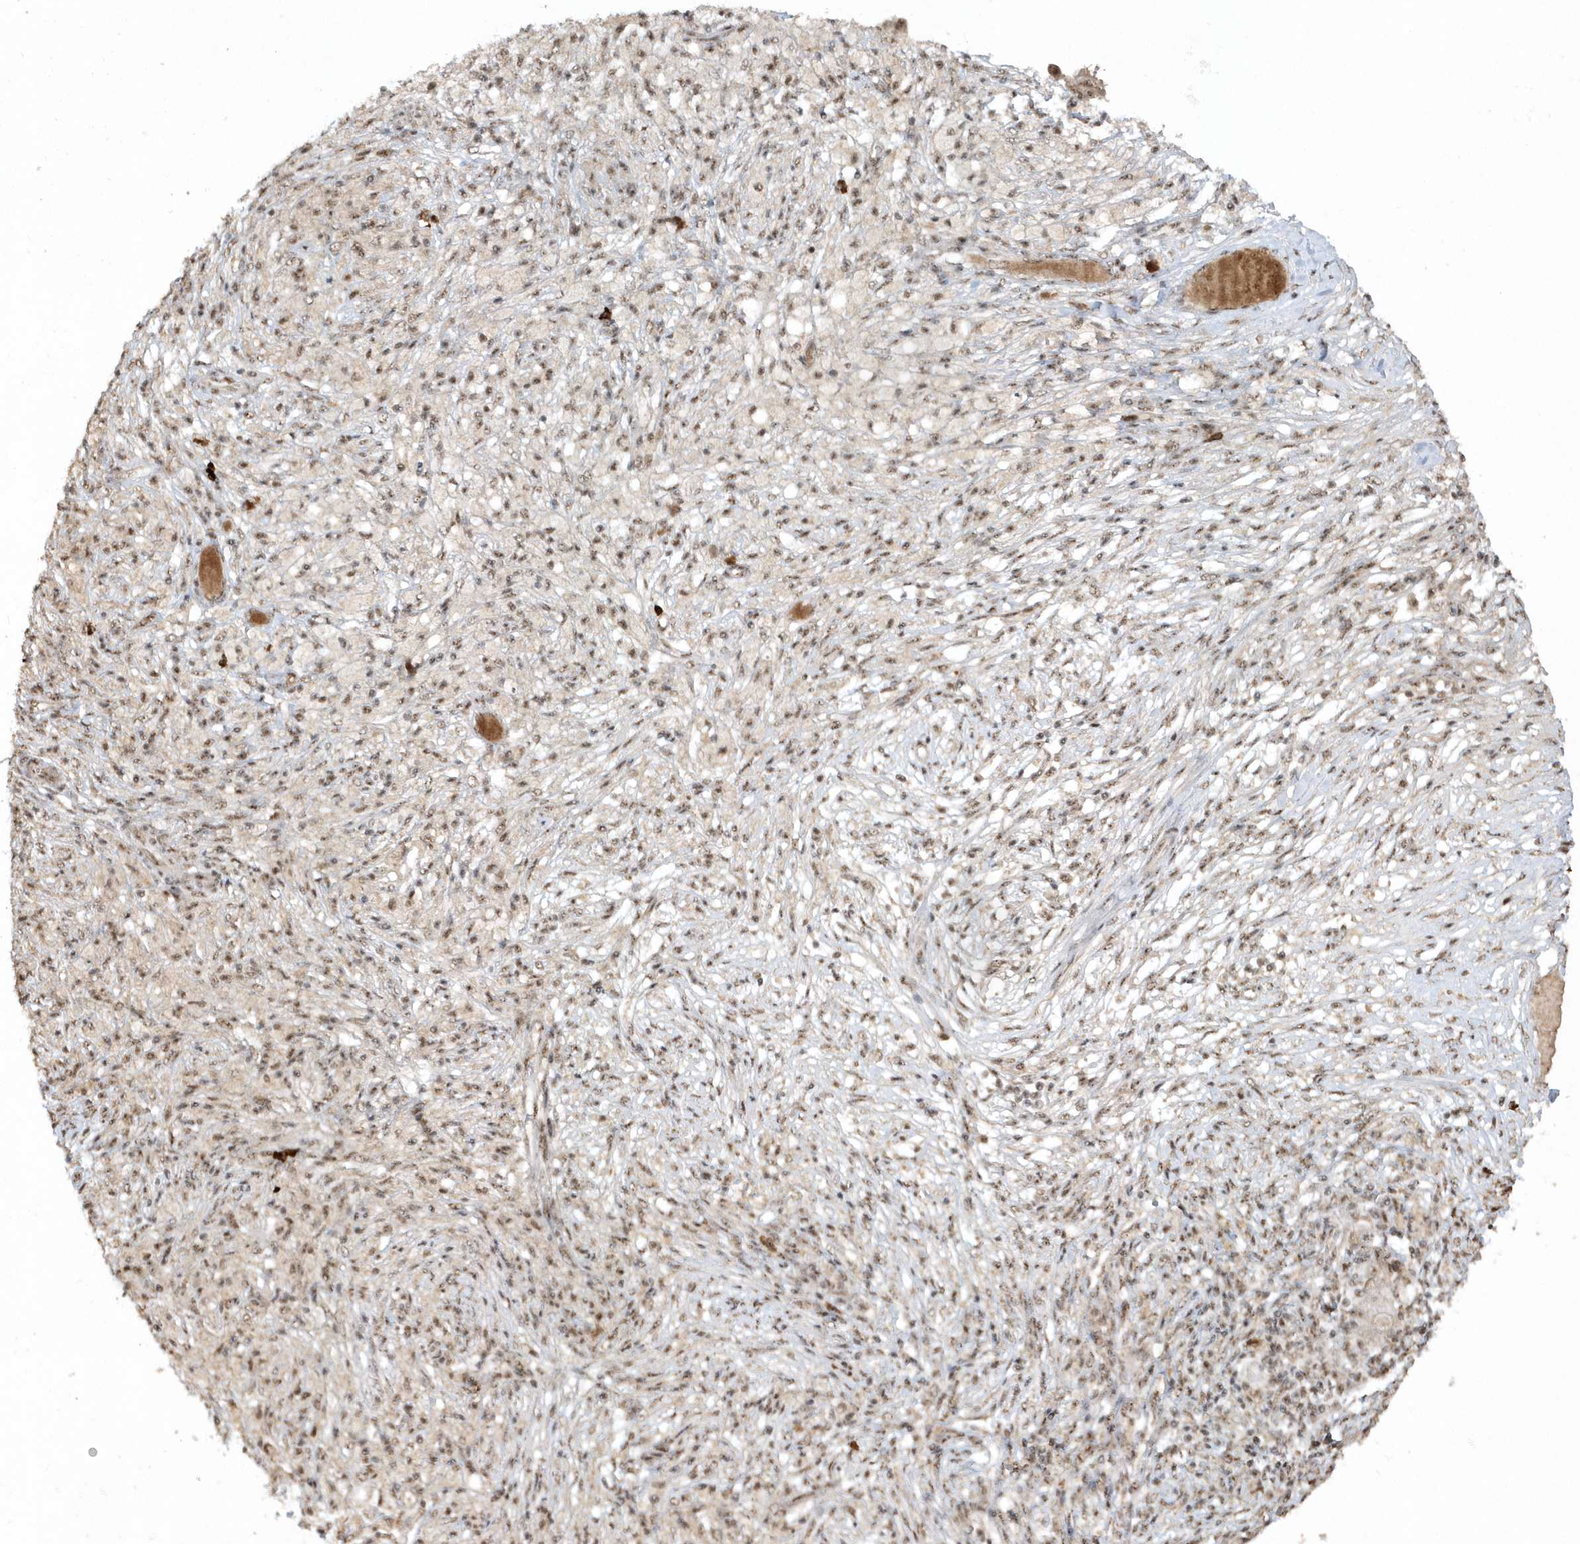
{"staining": {"intensity": "moderate", "quantity": ">75%", "location": "nuclear"}, "tissue": "ovarian cancer", "cell_type": "Tumor cells", "image_type": "cancer", "snomed": [{"axis": "morphology", "description": "Carcinoma, endometroid"}, {"axis": "topography", "description": "Ovary"}], "caption": "Immunohistochemical staining of human ovarian cancer exhibits medium levels of moderate nuclear staining in approximately >75% of tumor cells.", "gene": "POLR3B", "patient": {"sex": "female", "age": 42}}